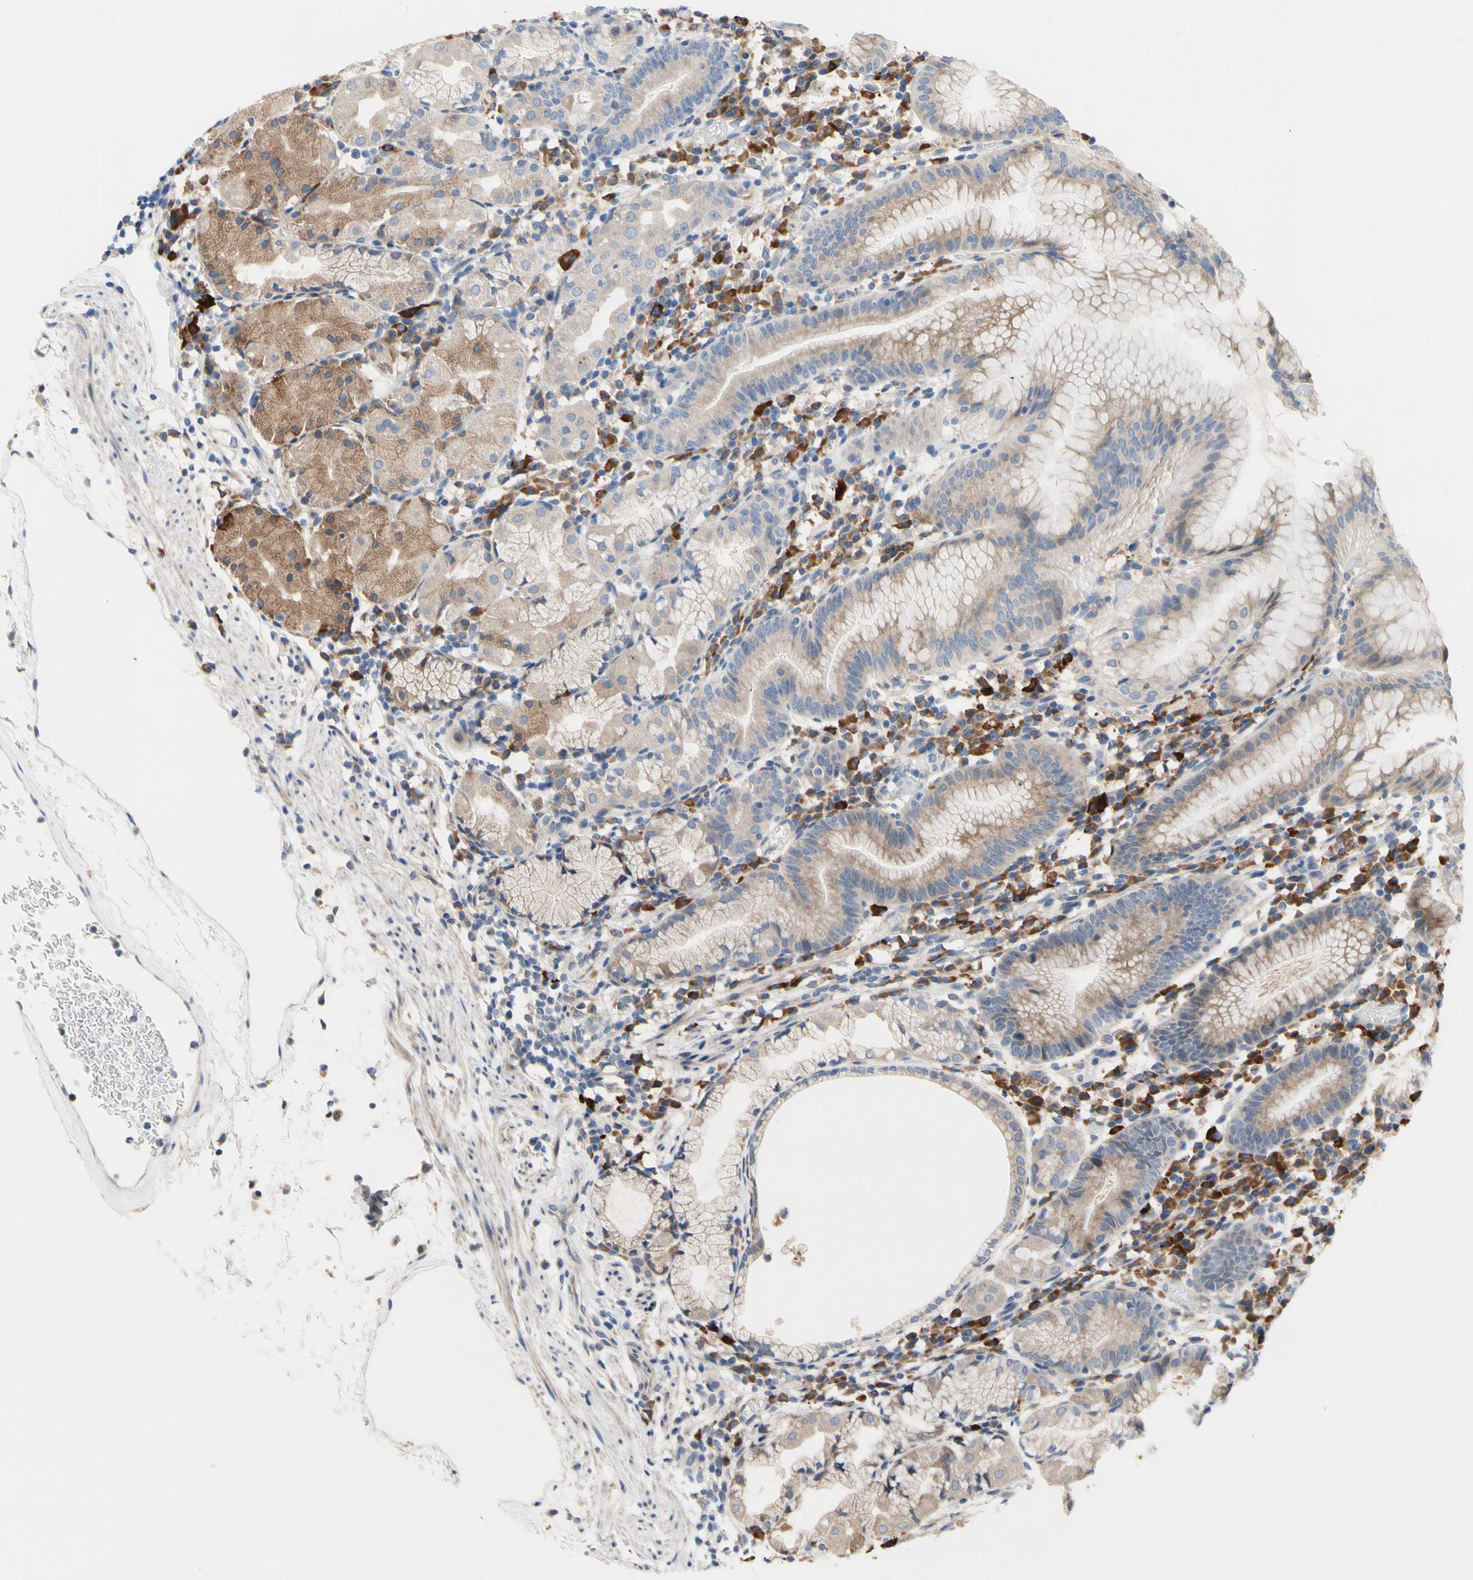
{"staining": {"intensity": "moderate", "quantity": "25%-75%", "location": "cytoplasmic/membranous"}, "tissue": "stomach", "cell_type": "Glandular cells", "image_type": "normal", "snomed": [{"axis": "morphology", "description": "Normal tissue, NOS"}, {"axis": "topography", "description": "Stomach"}, {"axis": "topography", "description": "Stomach, lower"}], "caption": "Human stomach stained with a brown dye shows moderate cytoplasmic/membranous positive expression in about 25%-75% of glandular cells.", "gene": "TTC14", "patient": {"sex": "female", "age": 75}}